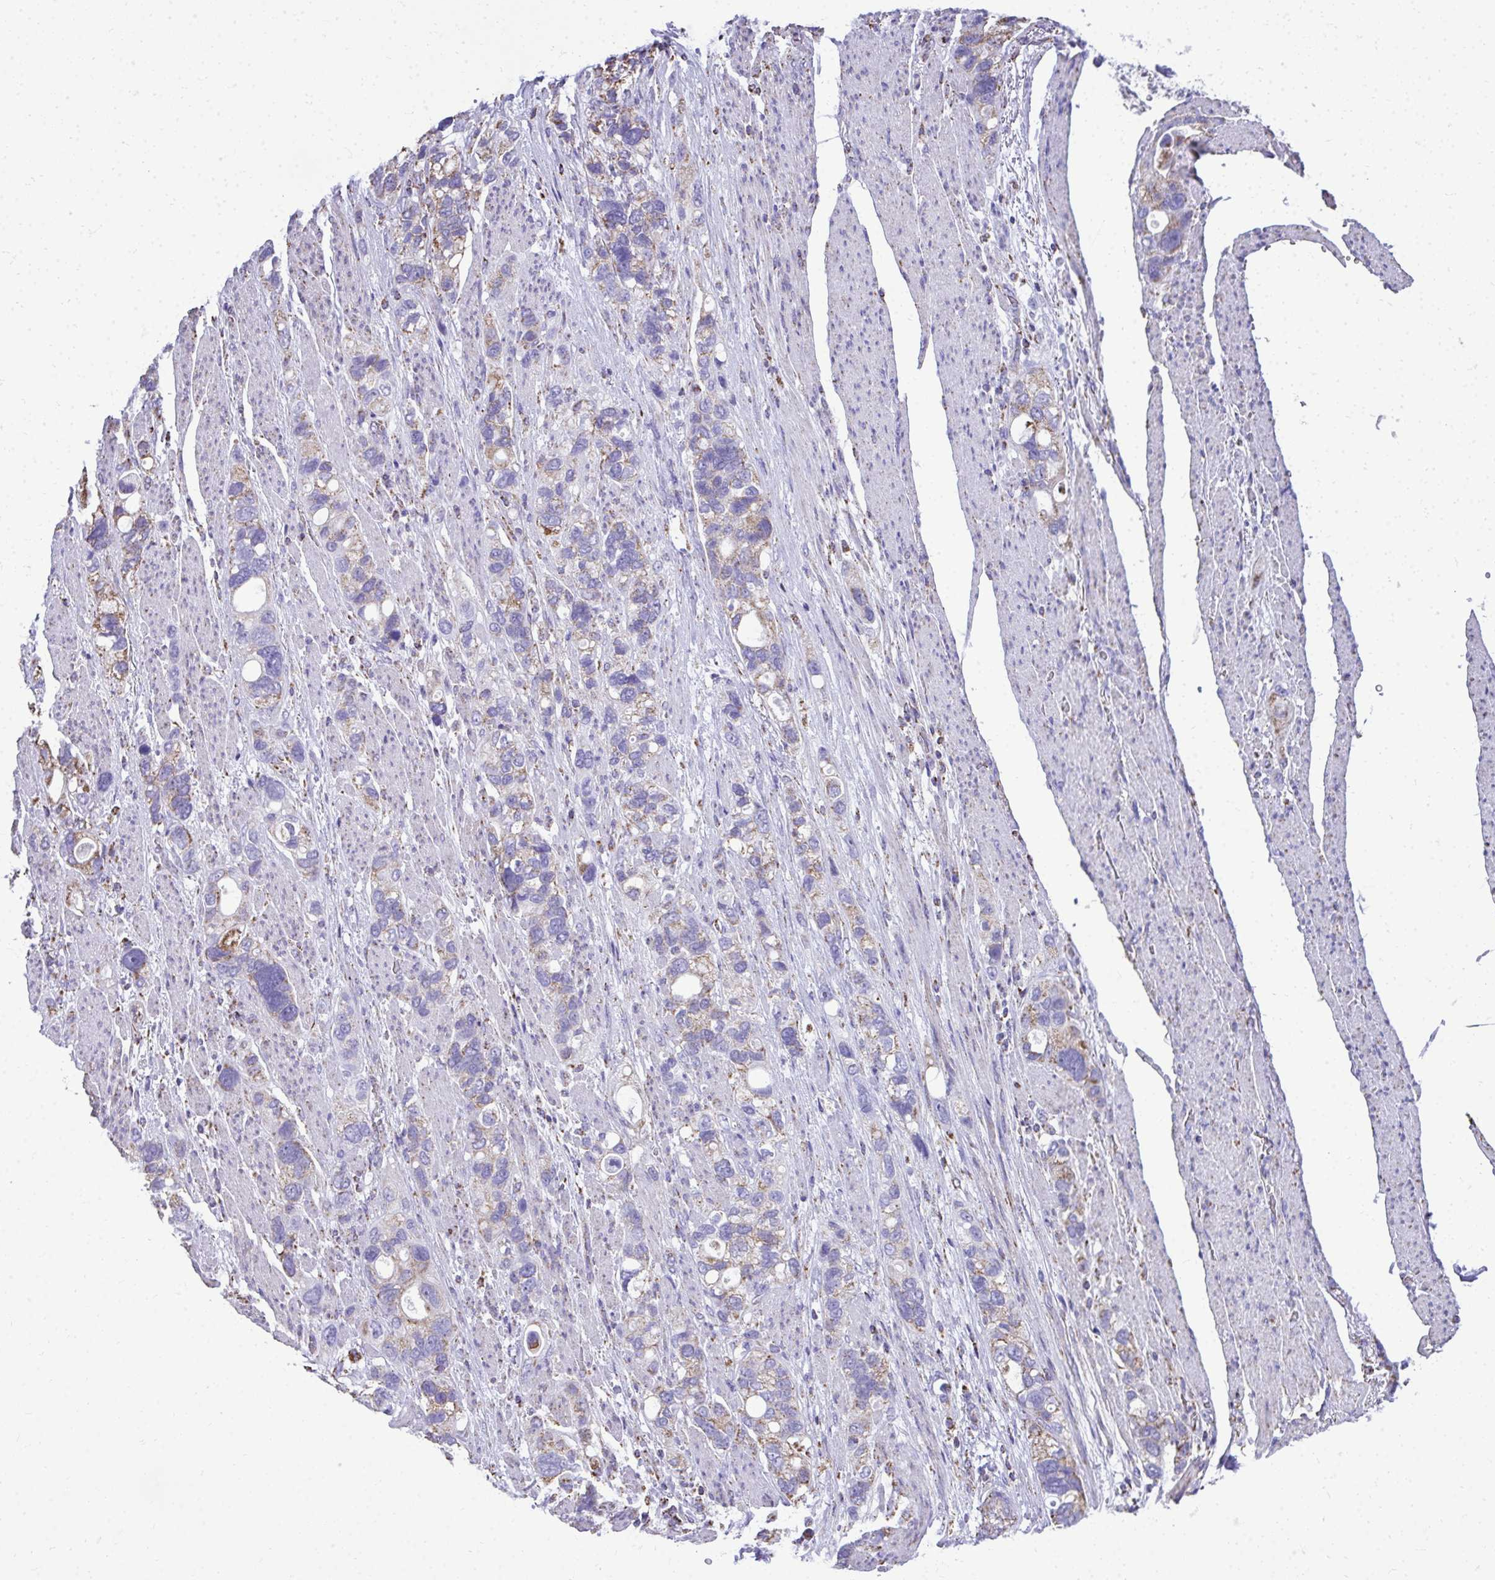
{"staining": {"intensity": "weak", "quantity": "<25%", "location": "cytoplasmic/membranous"}, "tissue": "stomach cancer", "cell_type": "Tumor cells", "image_type": "cancer", "snomed": [{"axis": "morphology", "description": "Adenocarcinoma, NOS"}, {"axis": "topography", "description": "Stomach, upper"}], "caption": "A photomicrograph of human stomach adenocarcinoma is negative for staining in tumor cells.", "gene": "MPZL2", "patient": {"sex": "female", "age": 81}}